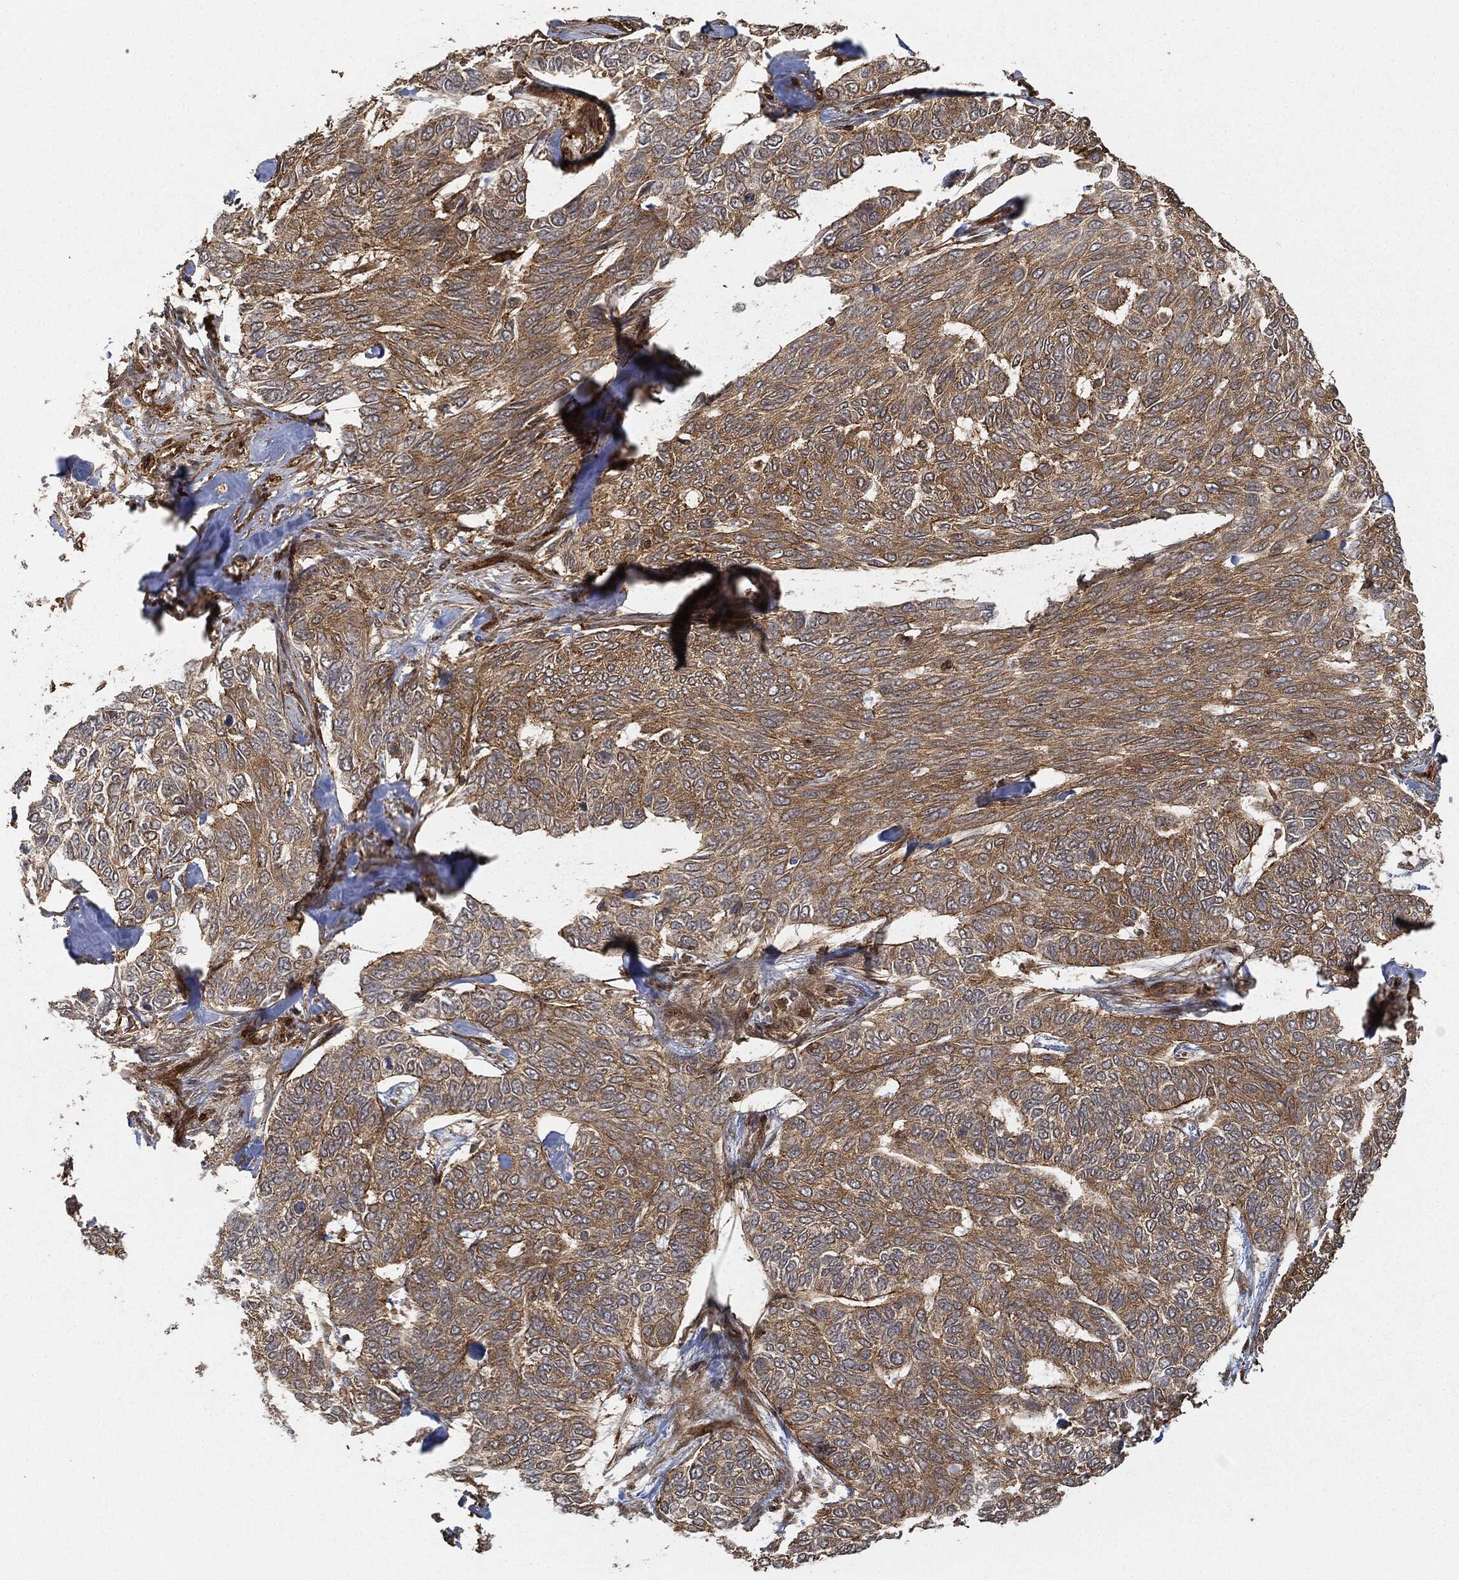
{"staining": {"intensity": "moderate", "quantity": "25%-75%", "location": "cytoplasmic/membranous"}, "tissue": "skin cancer", "cell_type": "Tumor cells", "image_type": "cancer", "snomed": [{"axis": "morphology", "description": "Basal cell carcinoma"}, {"axis": "topography", "description": "Skin"}], "caption": "Immunohistochemical staining of human basal cell carcinoma (skin) reveals moderate cytoplasmic/membranous protein positivity in approximately 25%-75% of tumor cells. The protein is shown in brown color, while the nuclei are stained blue.", "gene": "TPT1", "patient": {"sex": "female", "age": 65}}